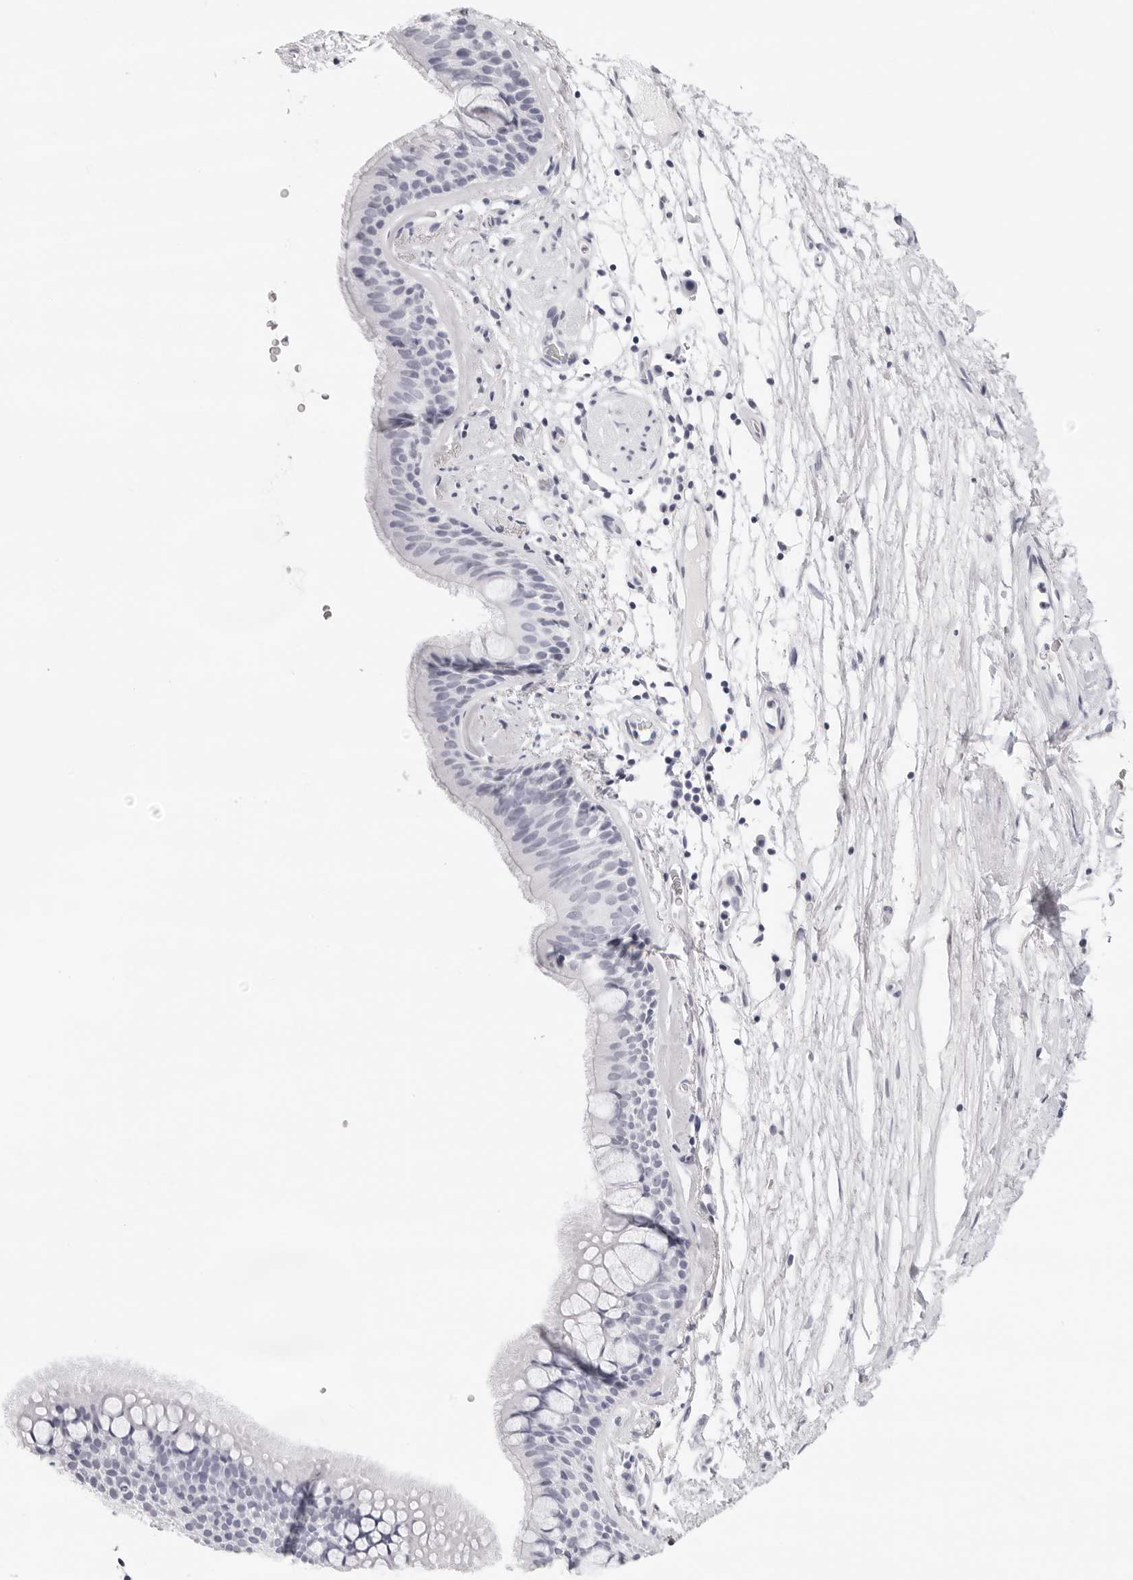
{"staining": {"intensity": "negative", "quantity": "none", "location": "none"}, "tissue": "bronchus", "cell_type": "Respiratory epithelial cells", "image_type": "normal", "snomed": [{"axis": "morphology", "description": "Normal tissue, NOS"}, {"axis": "topography", "description": "Cartilage tissue"}], "caption": "Immunohistochemistry micrograph of unremarkable bronchus: human bronchus stained with DAB (3,3'-diaminobenzidine) displays no significant protein expression in respiratory epithelial cells.", "gene": "AGMAT", "patient": {"sex": "female", "age": 63}}